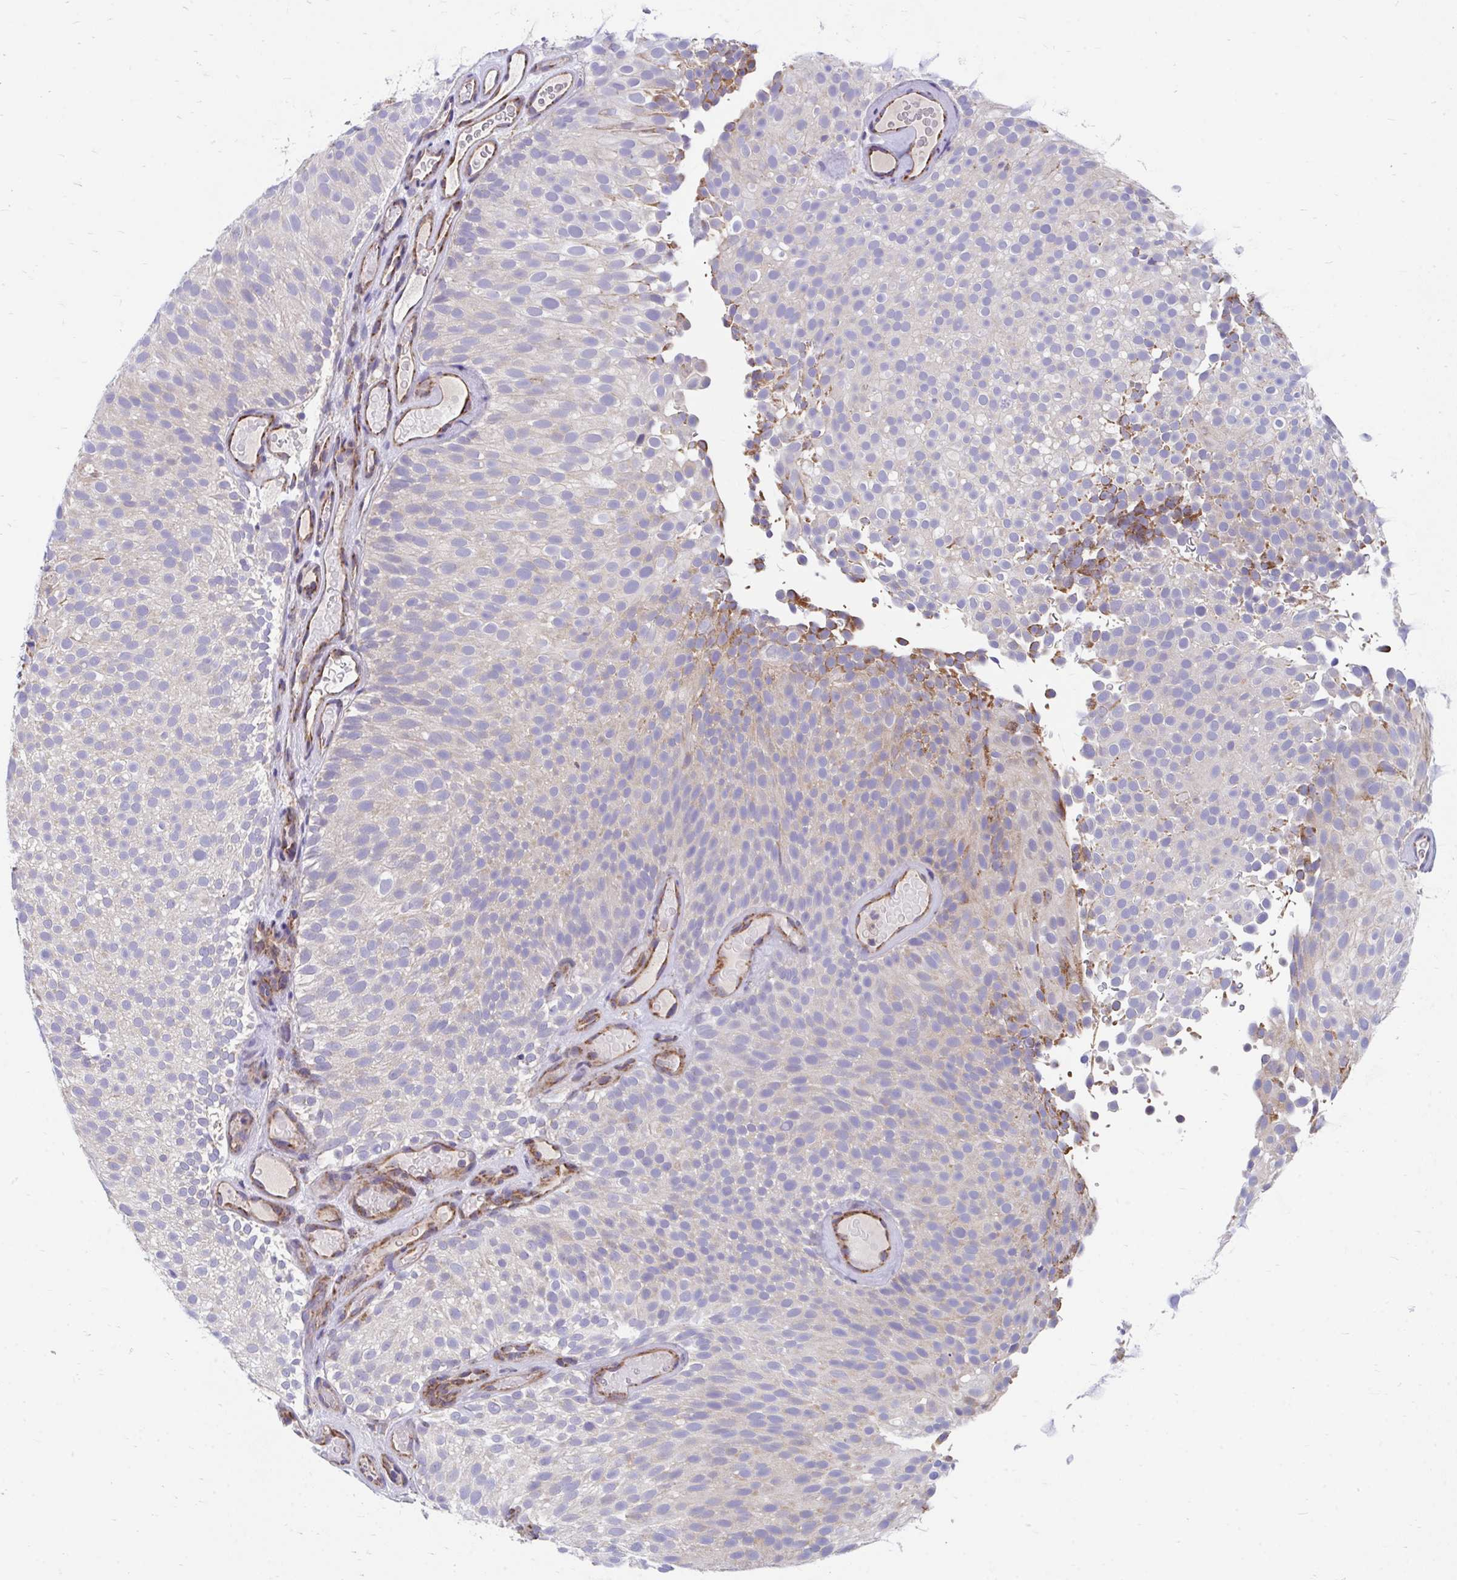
{"staining": {"intensity": "weak", "quantity": "25%-75%", "location": "cytoplasmic/membranous"}, "tissue": "urothelial cancer", "cell_type": "Tumor cells", "image_type": "cancer", "snomed": [{"axis": "morphology", "description": "Urothelial carcinoma, Low grade"}, {"axis": "topography", "description": "Urinary bladder"}], "caption": "Urothelial cancer stained with IHC displays weak cytoplasmic/membranous staining in about 25%-75% of tumor cells.", "gene": "FHIP1B", "patient": {"sex": "male", "age": 78}}